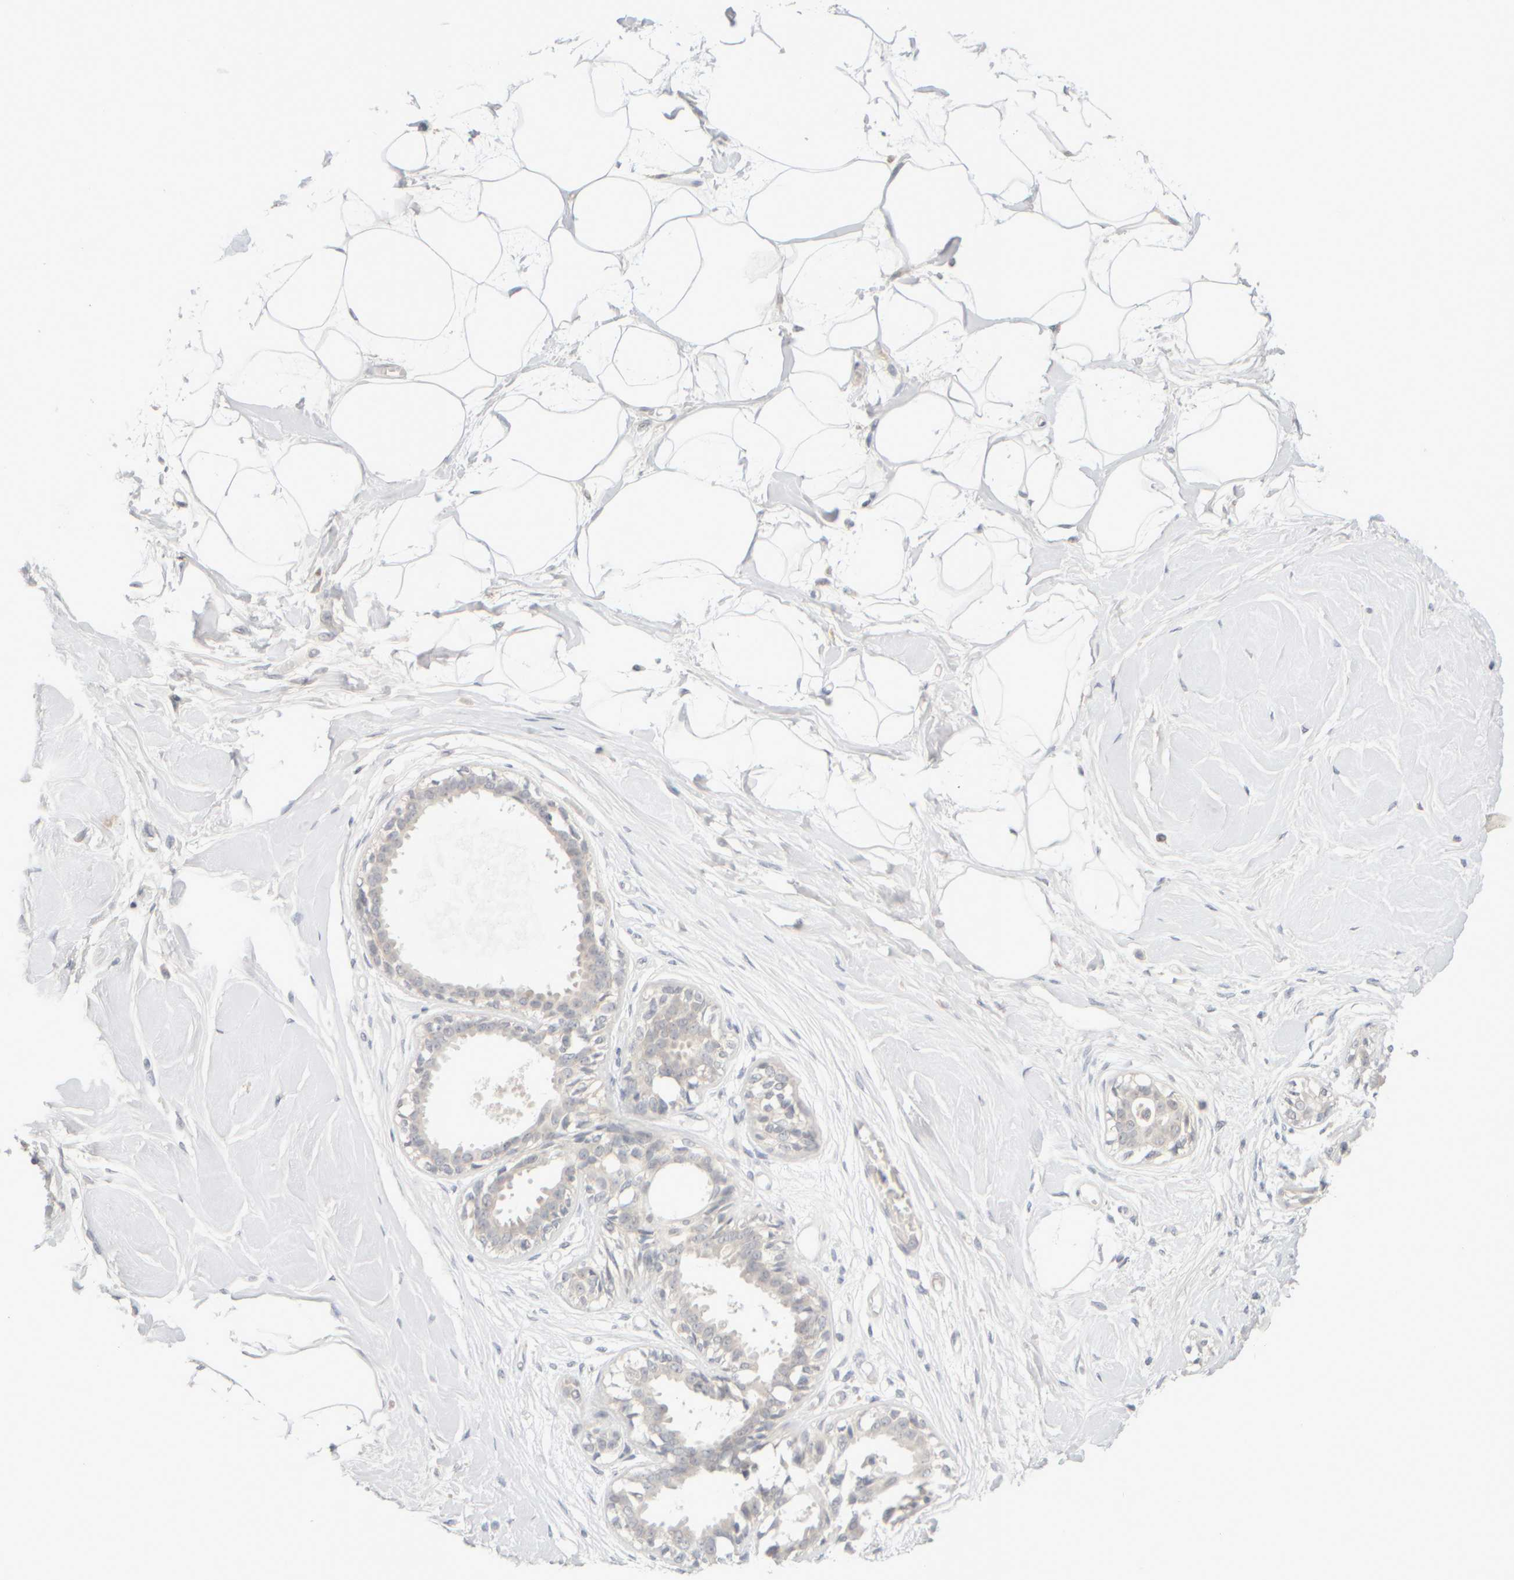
{"staining": {"intensity": "negative", "quantity": "none", "location": "none"}, "tissue": "breast", "cell_type": "Adipocytes", "image_type": "normal", "snomed": [{"axis": "morphology", "description": "Normal tissue, NOS"}, {"axis": "topography", "description": "Breast"}], "caption": "This is a photomicrograph of immunohistochemistry staining of normal breast, which shows no expression in adipocytes.", "gene": "ZNF112", "patient": {"sex": "female", "age": 45}}